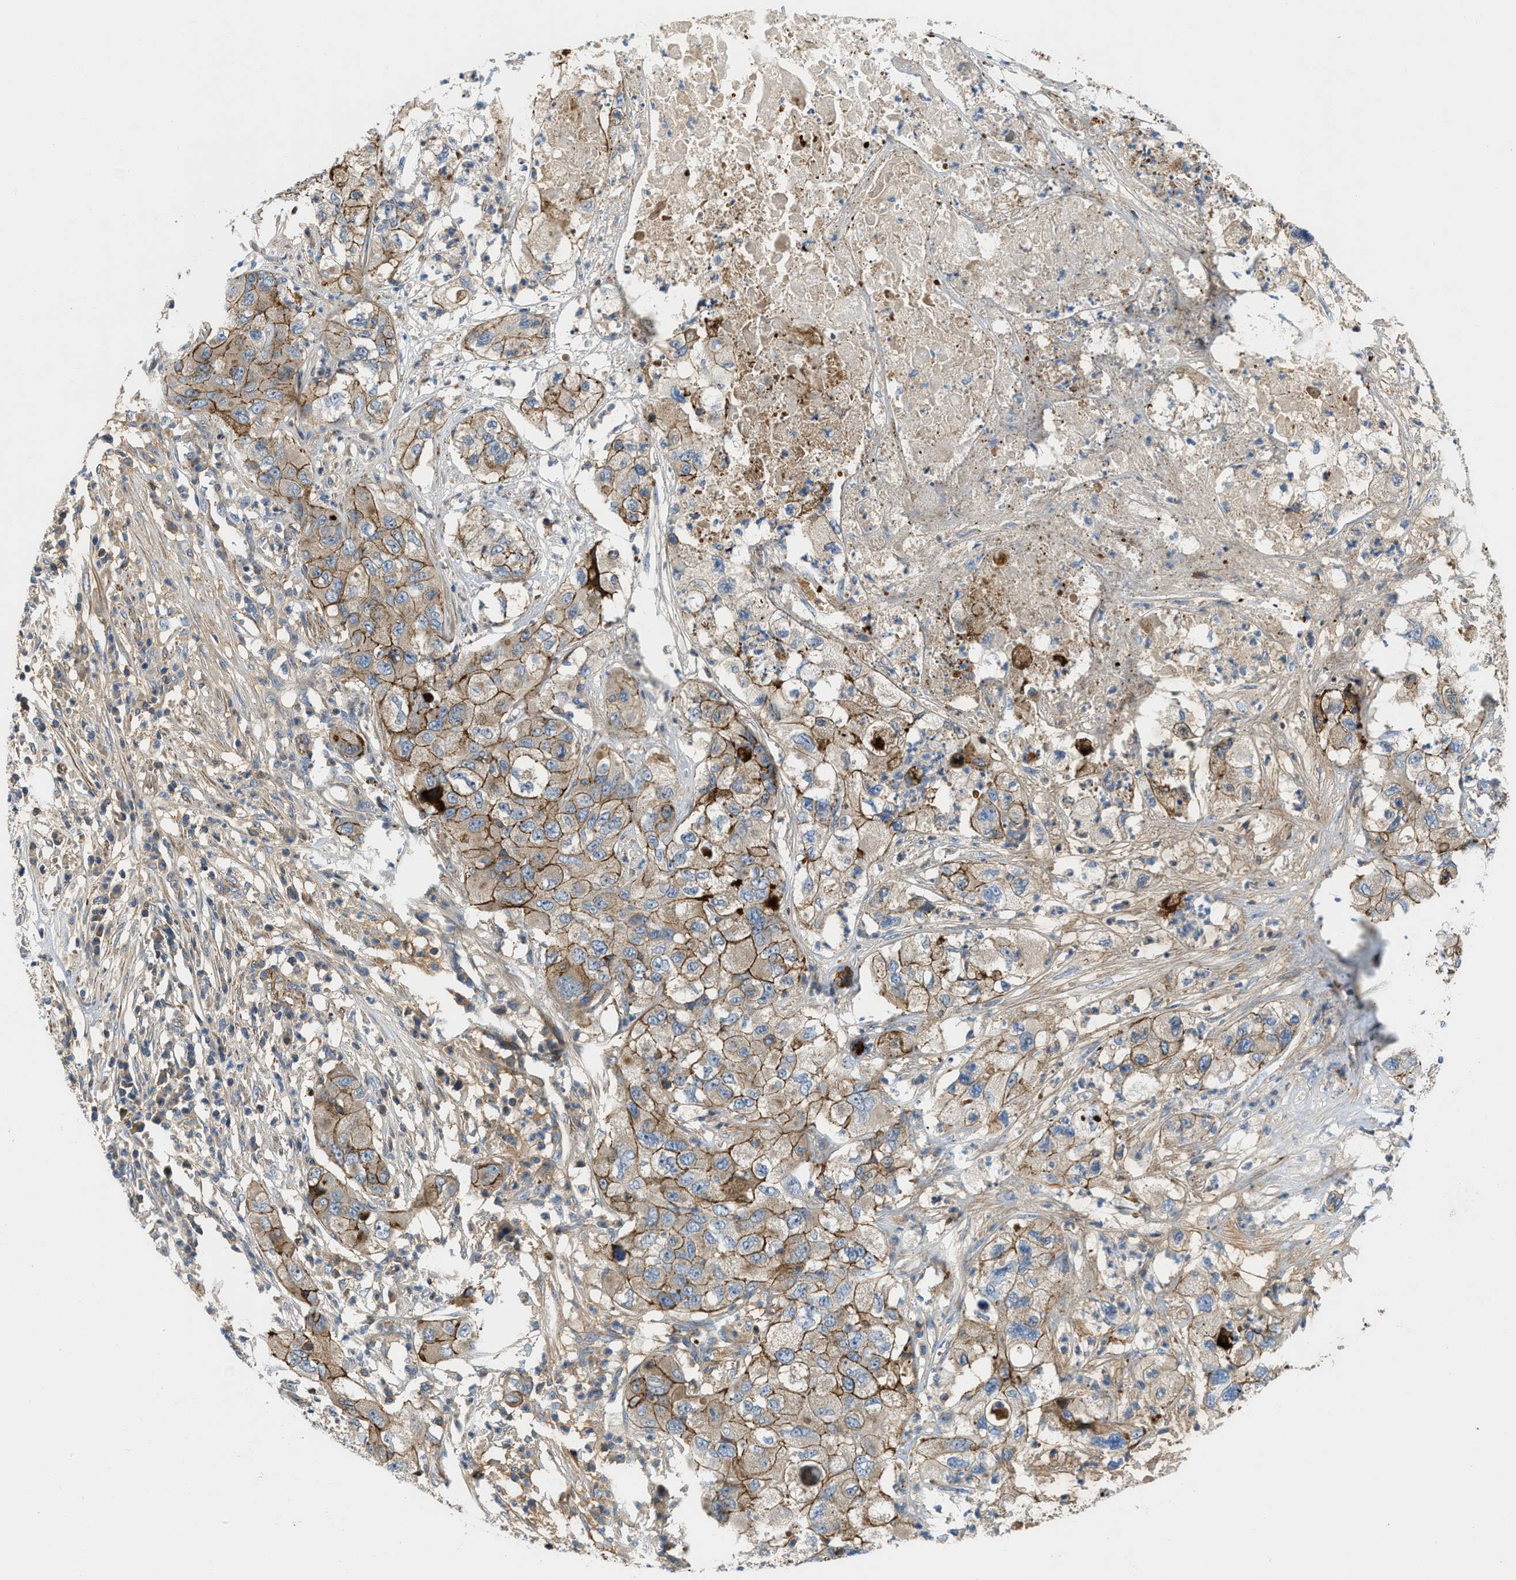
{"staining": {"intensity": "moderate", "quantity": ">75%", "location": "cytoplasmic/membranous"}, "tissue": "pancreatic cancer", "cell_type": "Tumor cells", "image_type": "cancer", "snomed": [{"axis": "morphology", "description": "Adenocarcinoma, NOS"}, {"axis": "topography", "description": "Pancreas"}], "caption": "Immunohistochemical staining of adenocarcinoma (pancreatic) displays medium levels of moderate cytoplasmic/membranous expression in about >75% of tumor cells.", "gene": "NYNRIN", "patient": {"sex": "female", "age": 78}}